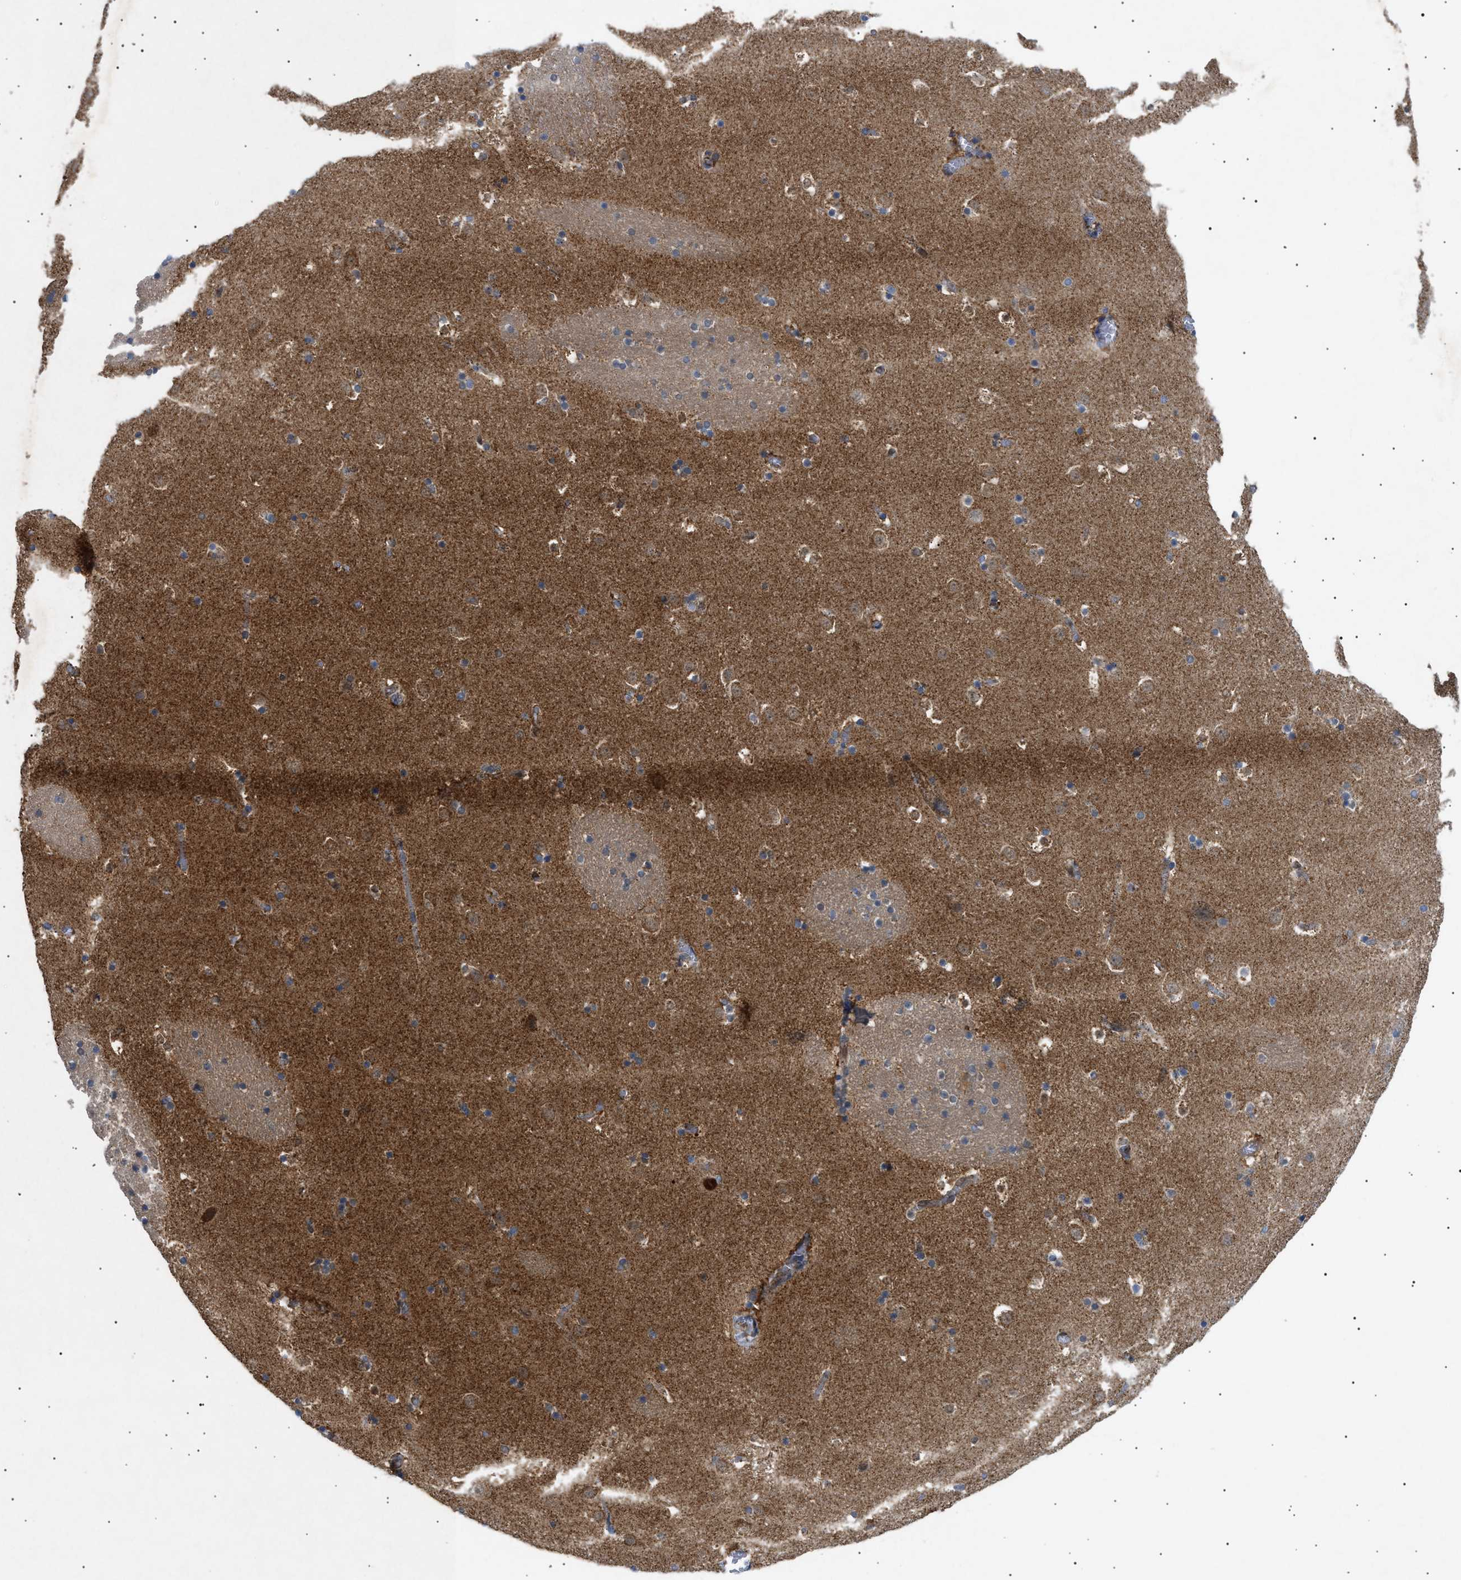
{"staining": {"intensity": "moderate", "quantity": ">75%", "location": "cytoplasmic/membranous"}, "tissue": "caudate", "cell_type": "Glial cells", "image_type": "normal", "snomed": [{"axis": "morphology", "description": "Normal tissue, NOS"}, {"axis": "topography", "description": "Lateral ventricle wall"}], "caption": "Glial cells exhibit medium levels of moderate cytoplasmic/membranous positivity in approximately >75% of cells in normal human caudate.", "gene": "SIRT5", "patient": {"sex": "male", "age": 45}}